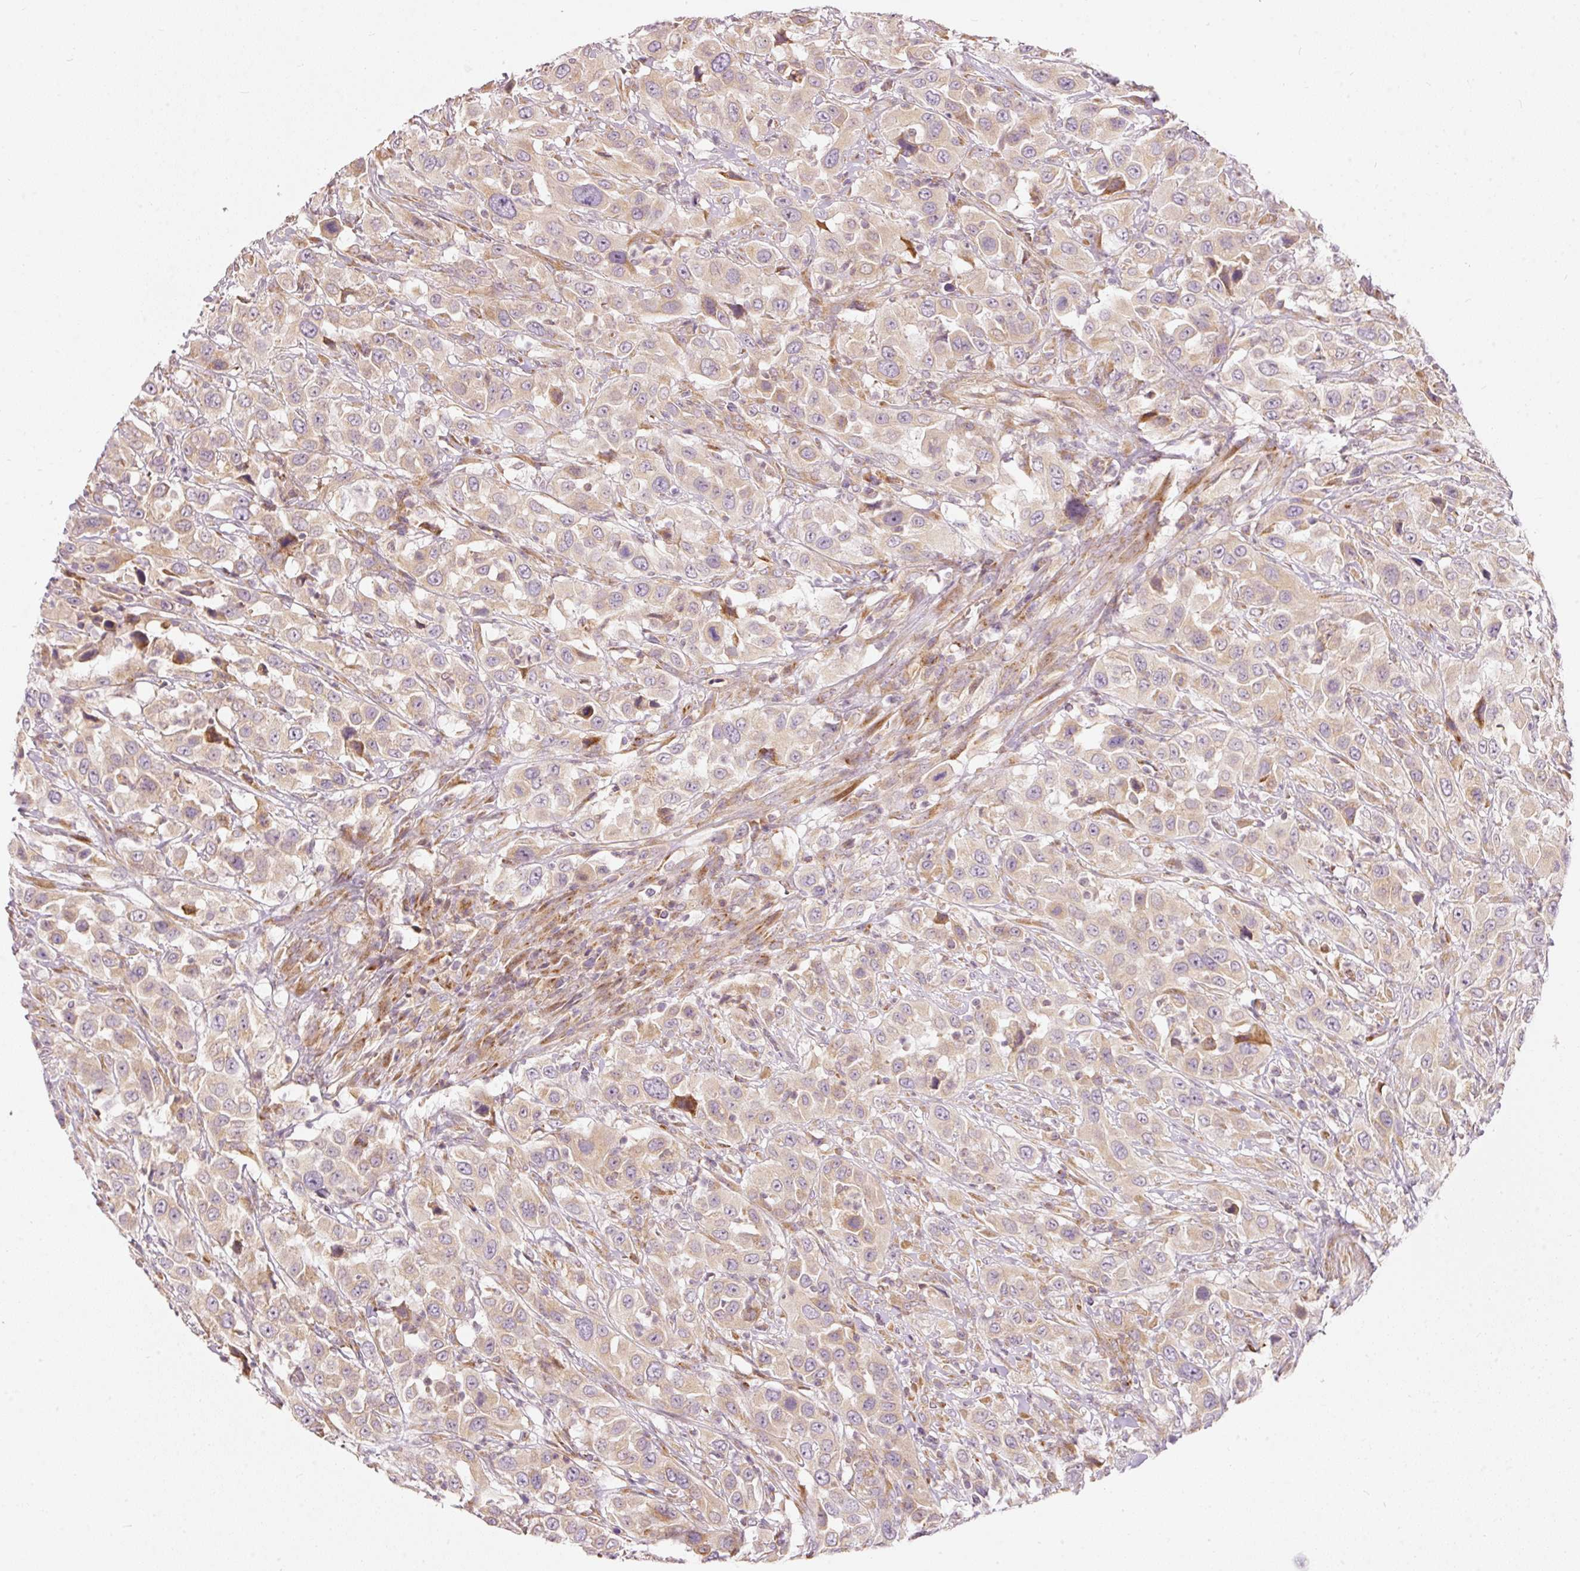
{"staining": {"intensity": "weak", "quantity": ">75%", "location": "cytoplasmic/membranous"}, "tissue": "urothelial cancer", "cell_type": "Tumor cells", "image_type": "cancer", "snomed": [{"axis": "morphology", "description": "Urothelial carcinoma, High grade"}, {"axis": "topography", "description": "Urinary bladder"}], "caption": "There is low levels of weak cytoplasmic/membranous staining in tumor cells of urothelial carcinoma (high-grade), as demonstrated by immunohistochemical staining (brown color).", "gene": "SNAPC5", "patient": {"sex": "male", "age": 61}}